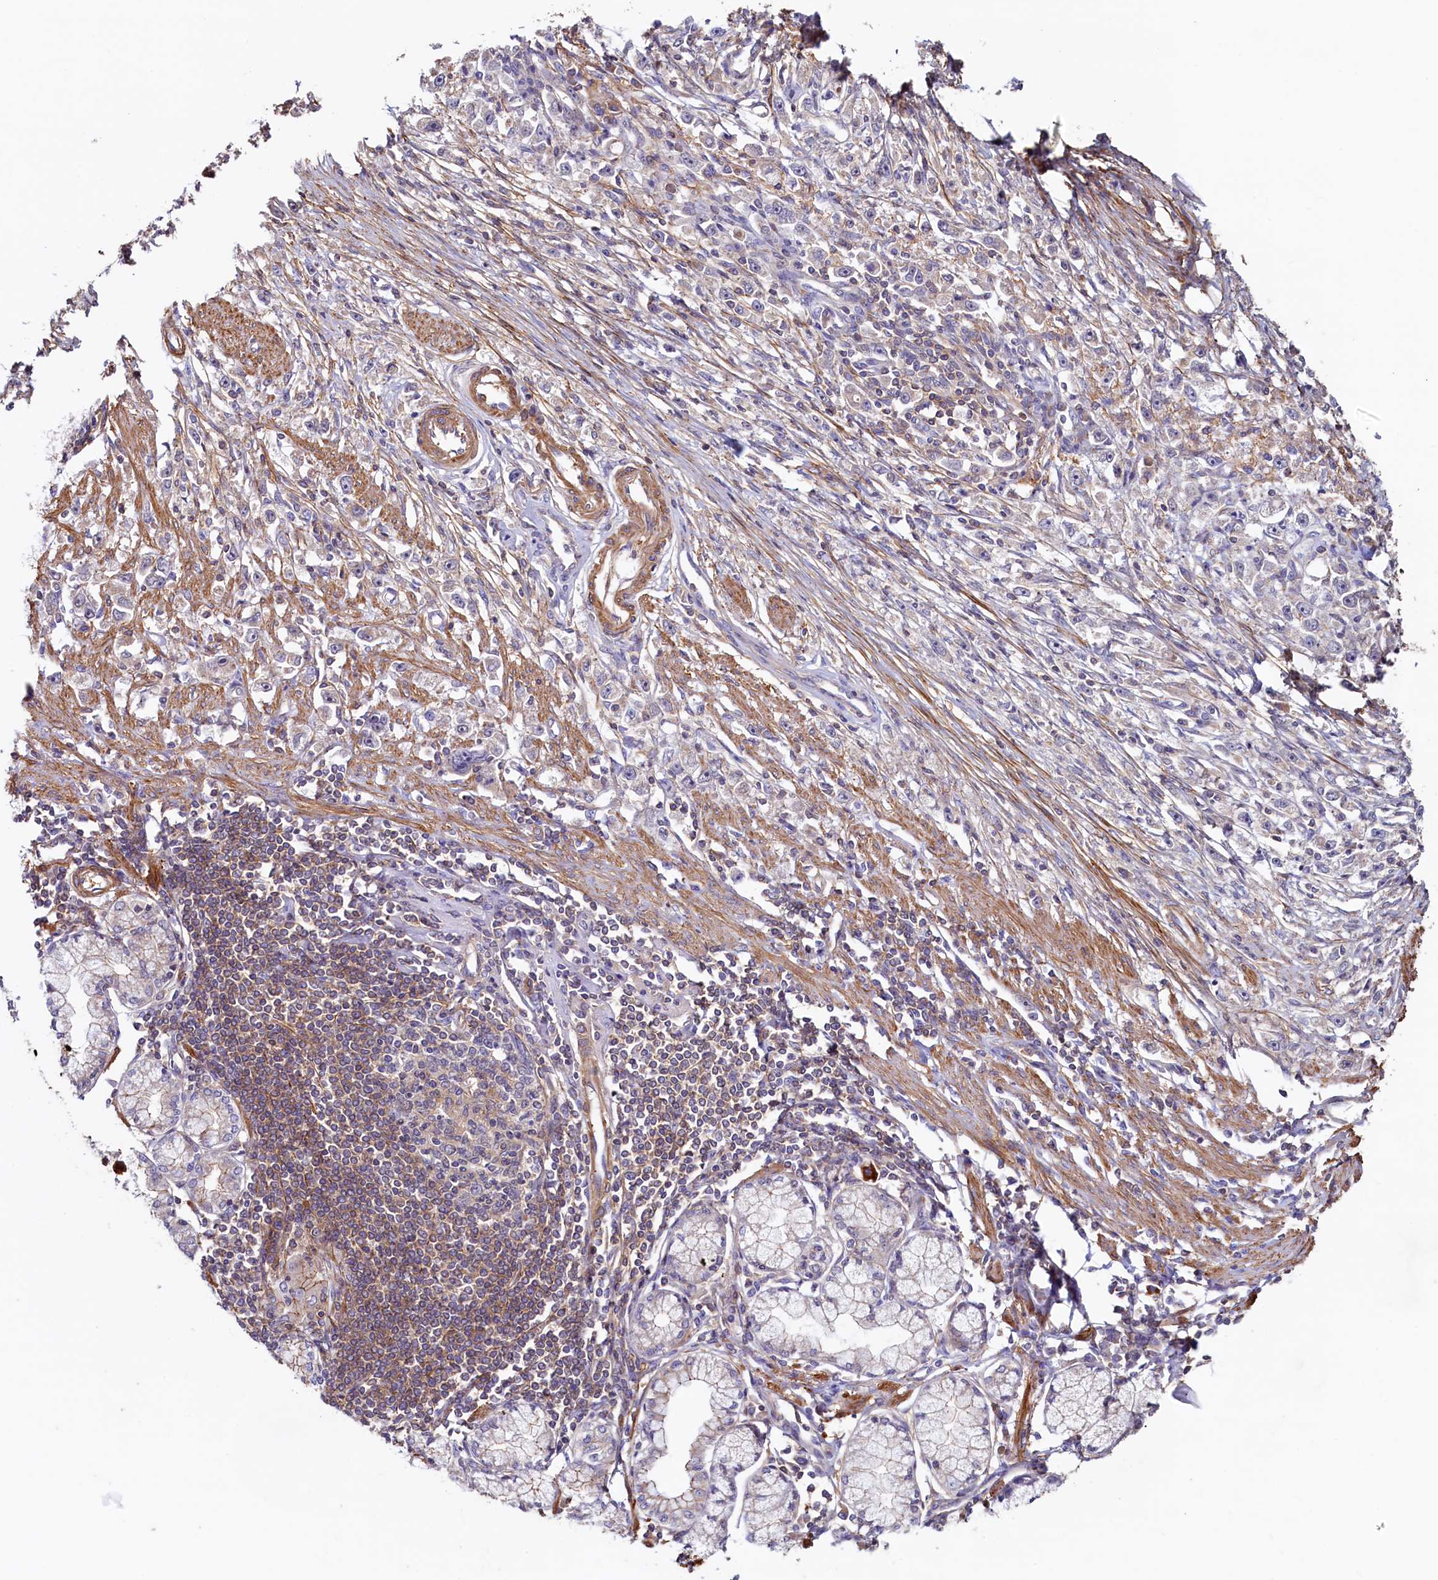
{"staining": {"intensity": "negative", "quantity": "none", "location": "none"}, "tissue": "stomach cancer", "cell_type": "Tumor cells", "image_type": "cancer", "snomed": [{"axis": "morphology", "description": "Adenocarcinoma, NOS"}, {"axis": "topography", "description": "Stomach"}], "caption": "This is an immunohistochemistry (IHC) image of stomach cancer (adenocarcinoma). There is no expression in tumor cells.", "gene": "DUOXA1", "patient": {"sex": "female", "age": 59}}